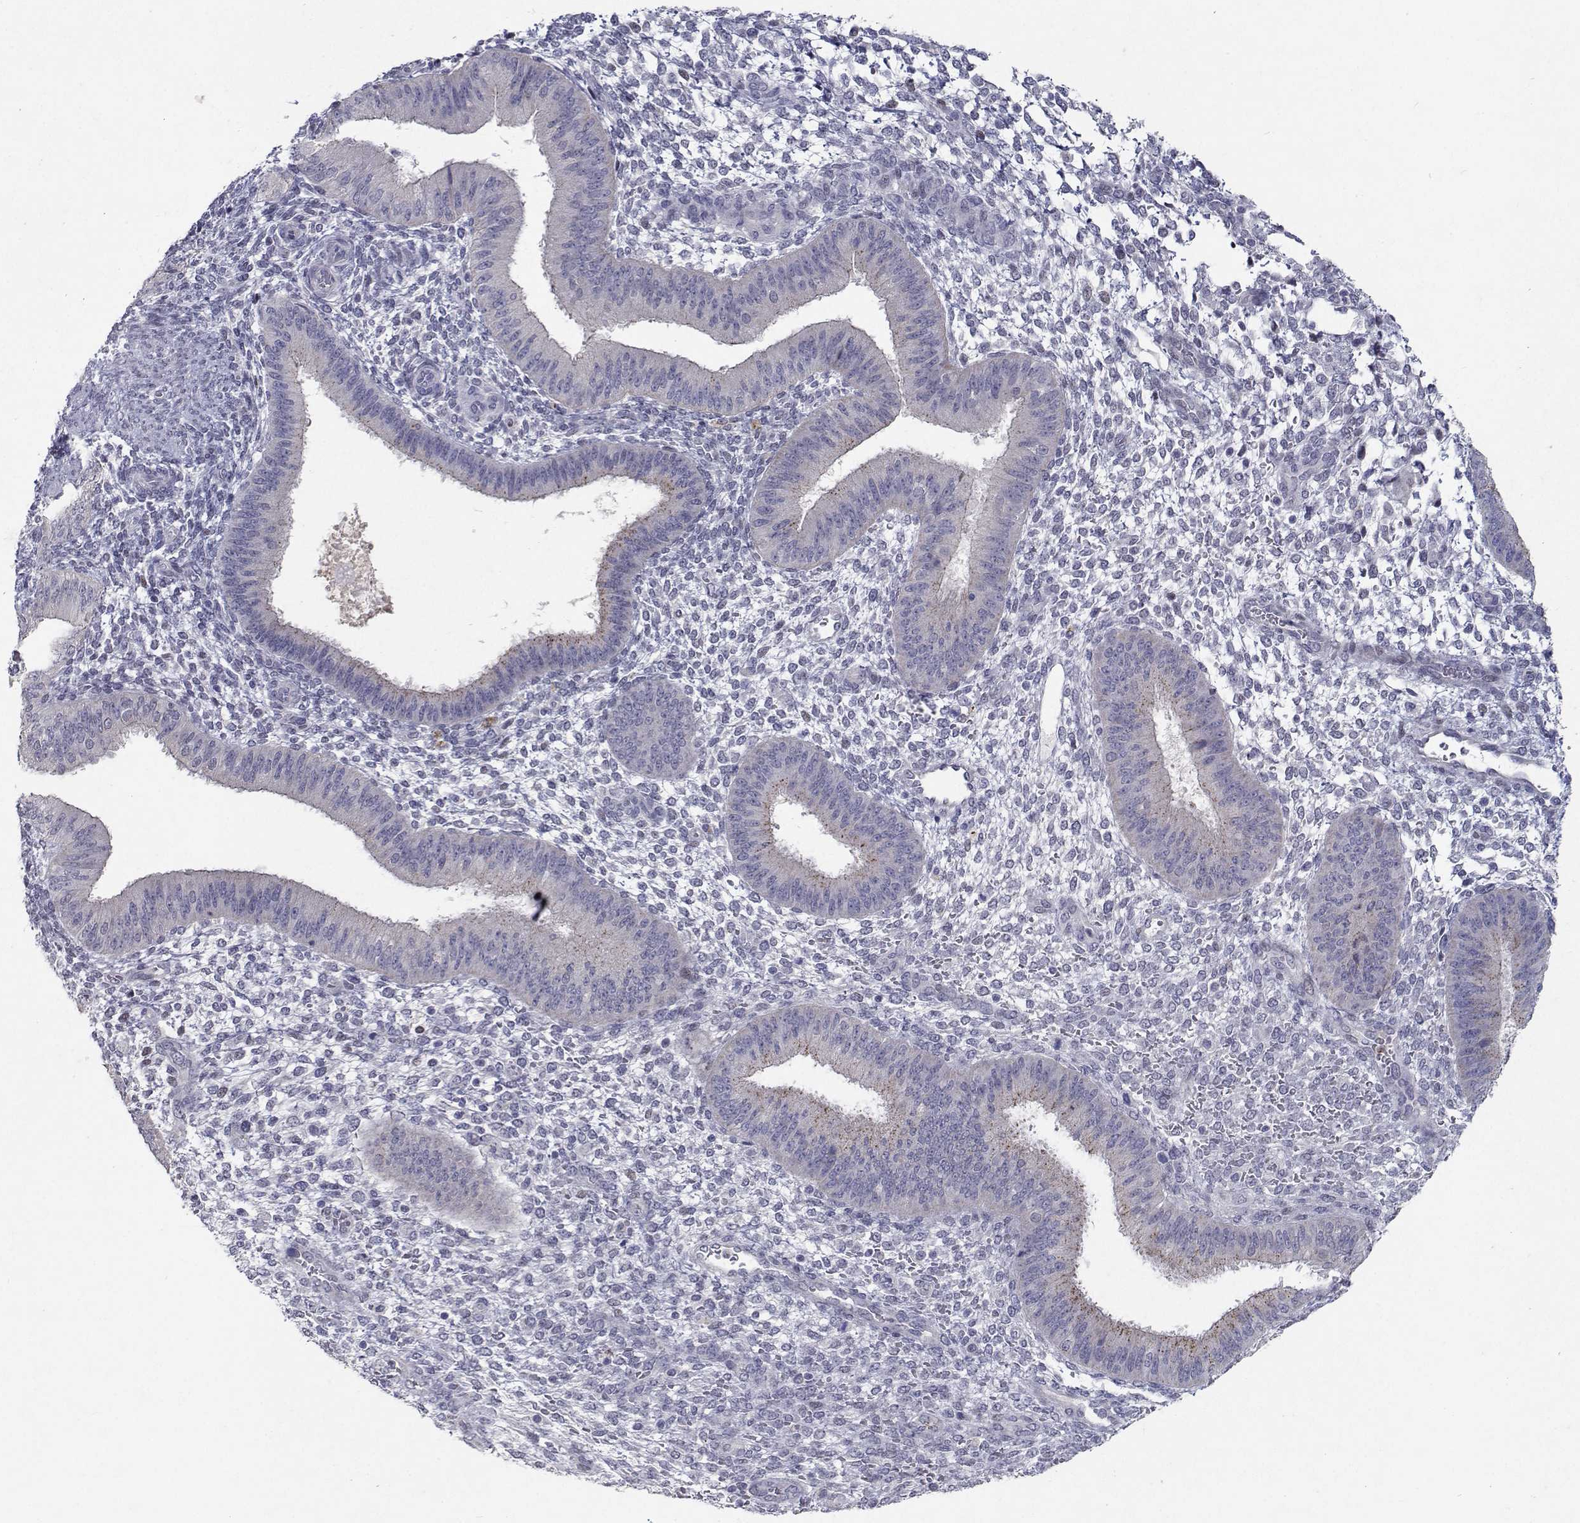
{"staining": {"intensity": "negative", "quantity": "none", "location": "none"}, "tissue": "endometrium", "cell_type": "Cells in endometrial stroma", "image_type": "normal", "snomed": [{"axis": "morphology", "description": "Normal tissue, NOS"}, {"axis": "topography", "description": "Endometrium"}], "caption": "High power microscopy photomicrograph of an IHC image of unremarkable endometrium, revealing no significant staining in cells in endometrial stroma. (IHC, brightfield microscopy, high magnification).", "gene": "RBPJL", "patient": {"sex": "female", "age": 39}}